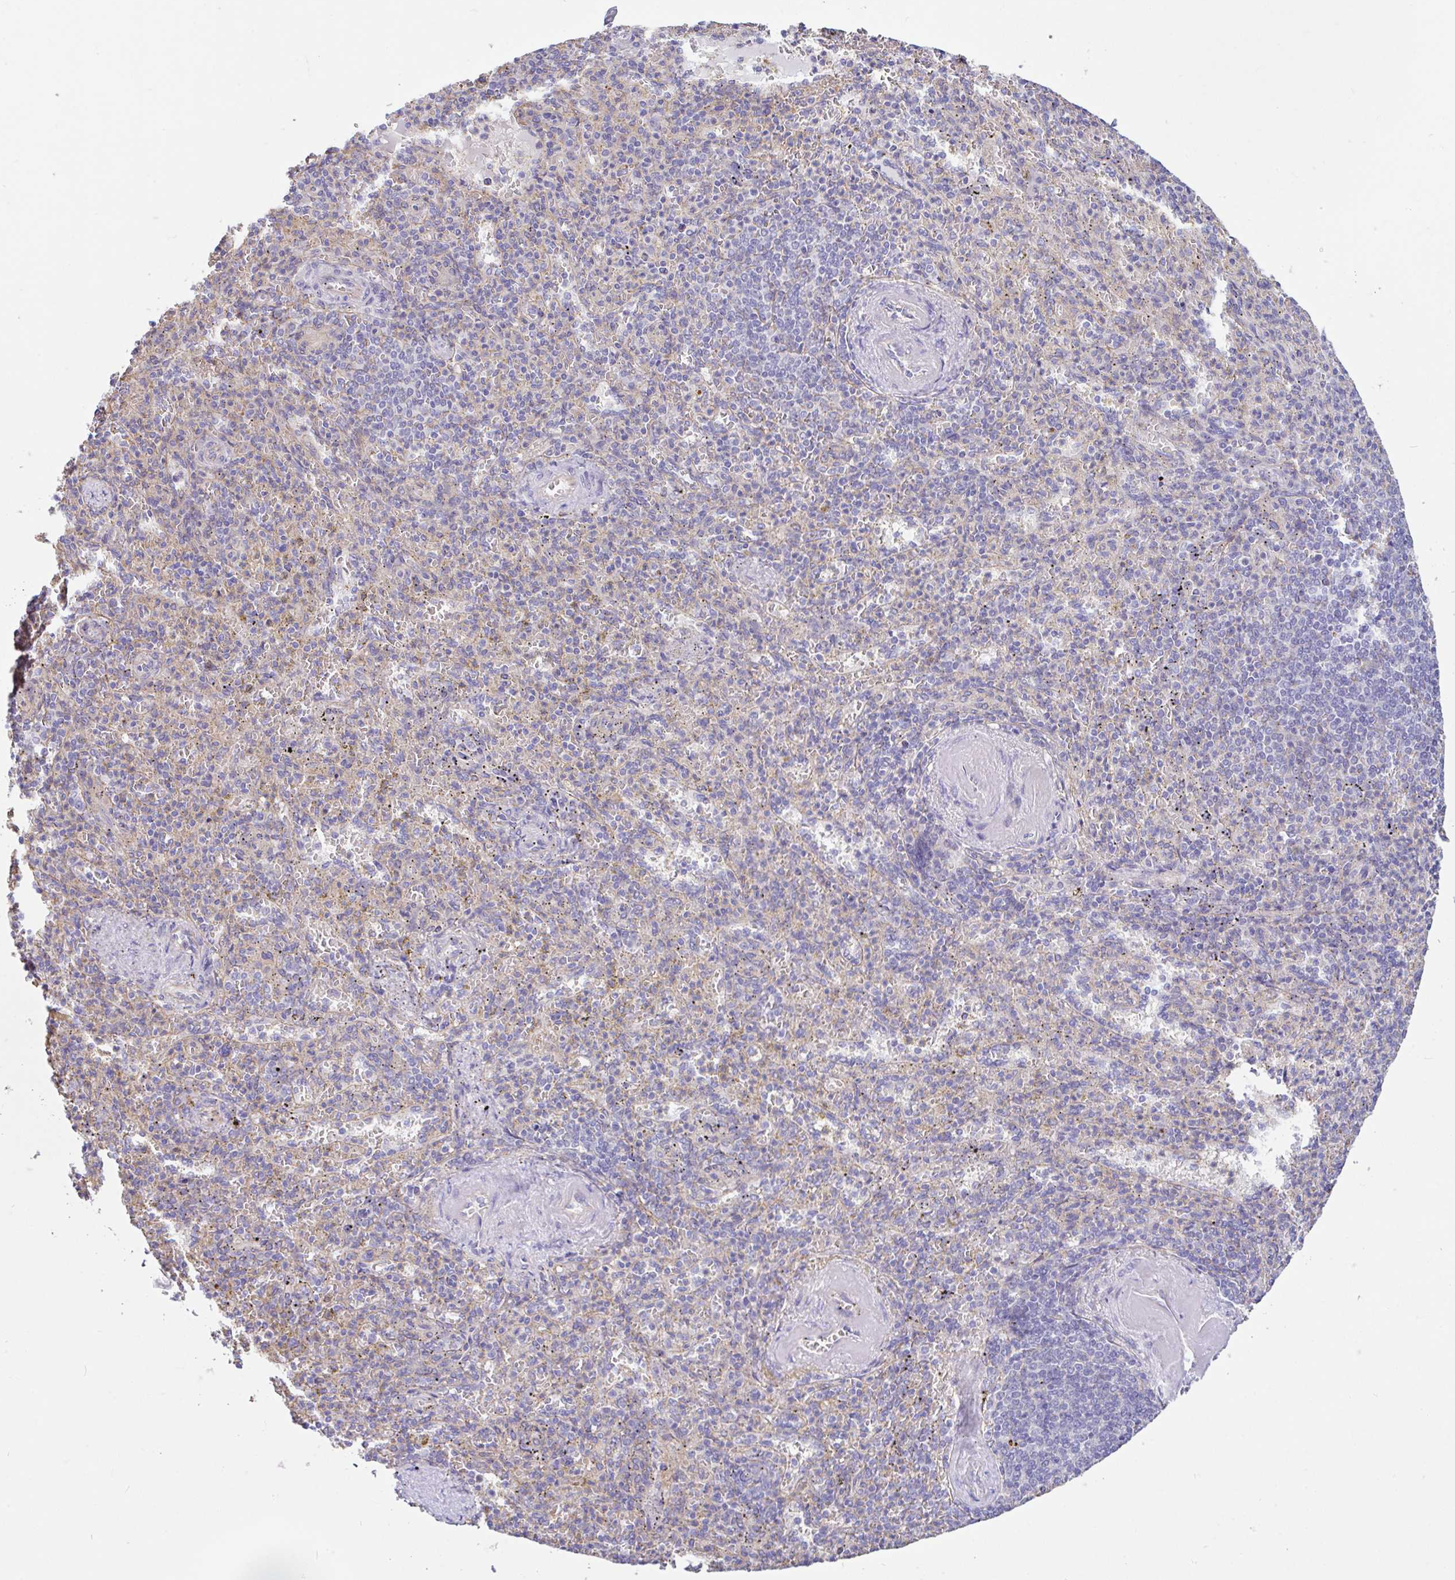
{"staining": {"intensity": "negative", "quantity": "none", "location": "none"}, "tissue": "spleen", "cell_type": "Cells in red pulp", "image_type": "normal", "snomed": [{"axis": "morphology", "description": "Normal tissue, NOS"}, {"axis": "topography", "description": "Spleen"}], "caption": "The histopathology image exhibits no staining of cells in red pulp in normal spleen. Nuclei are stained in blue.", "gene": "PLCD4", "patient": {"sex": "female", "age": 74}}